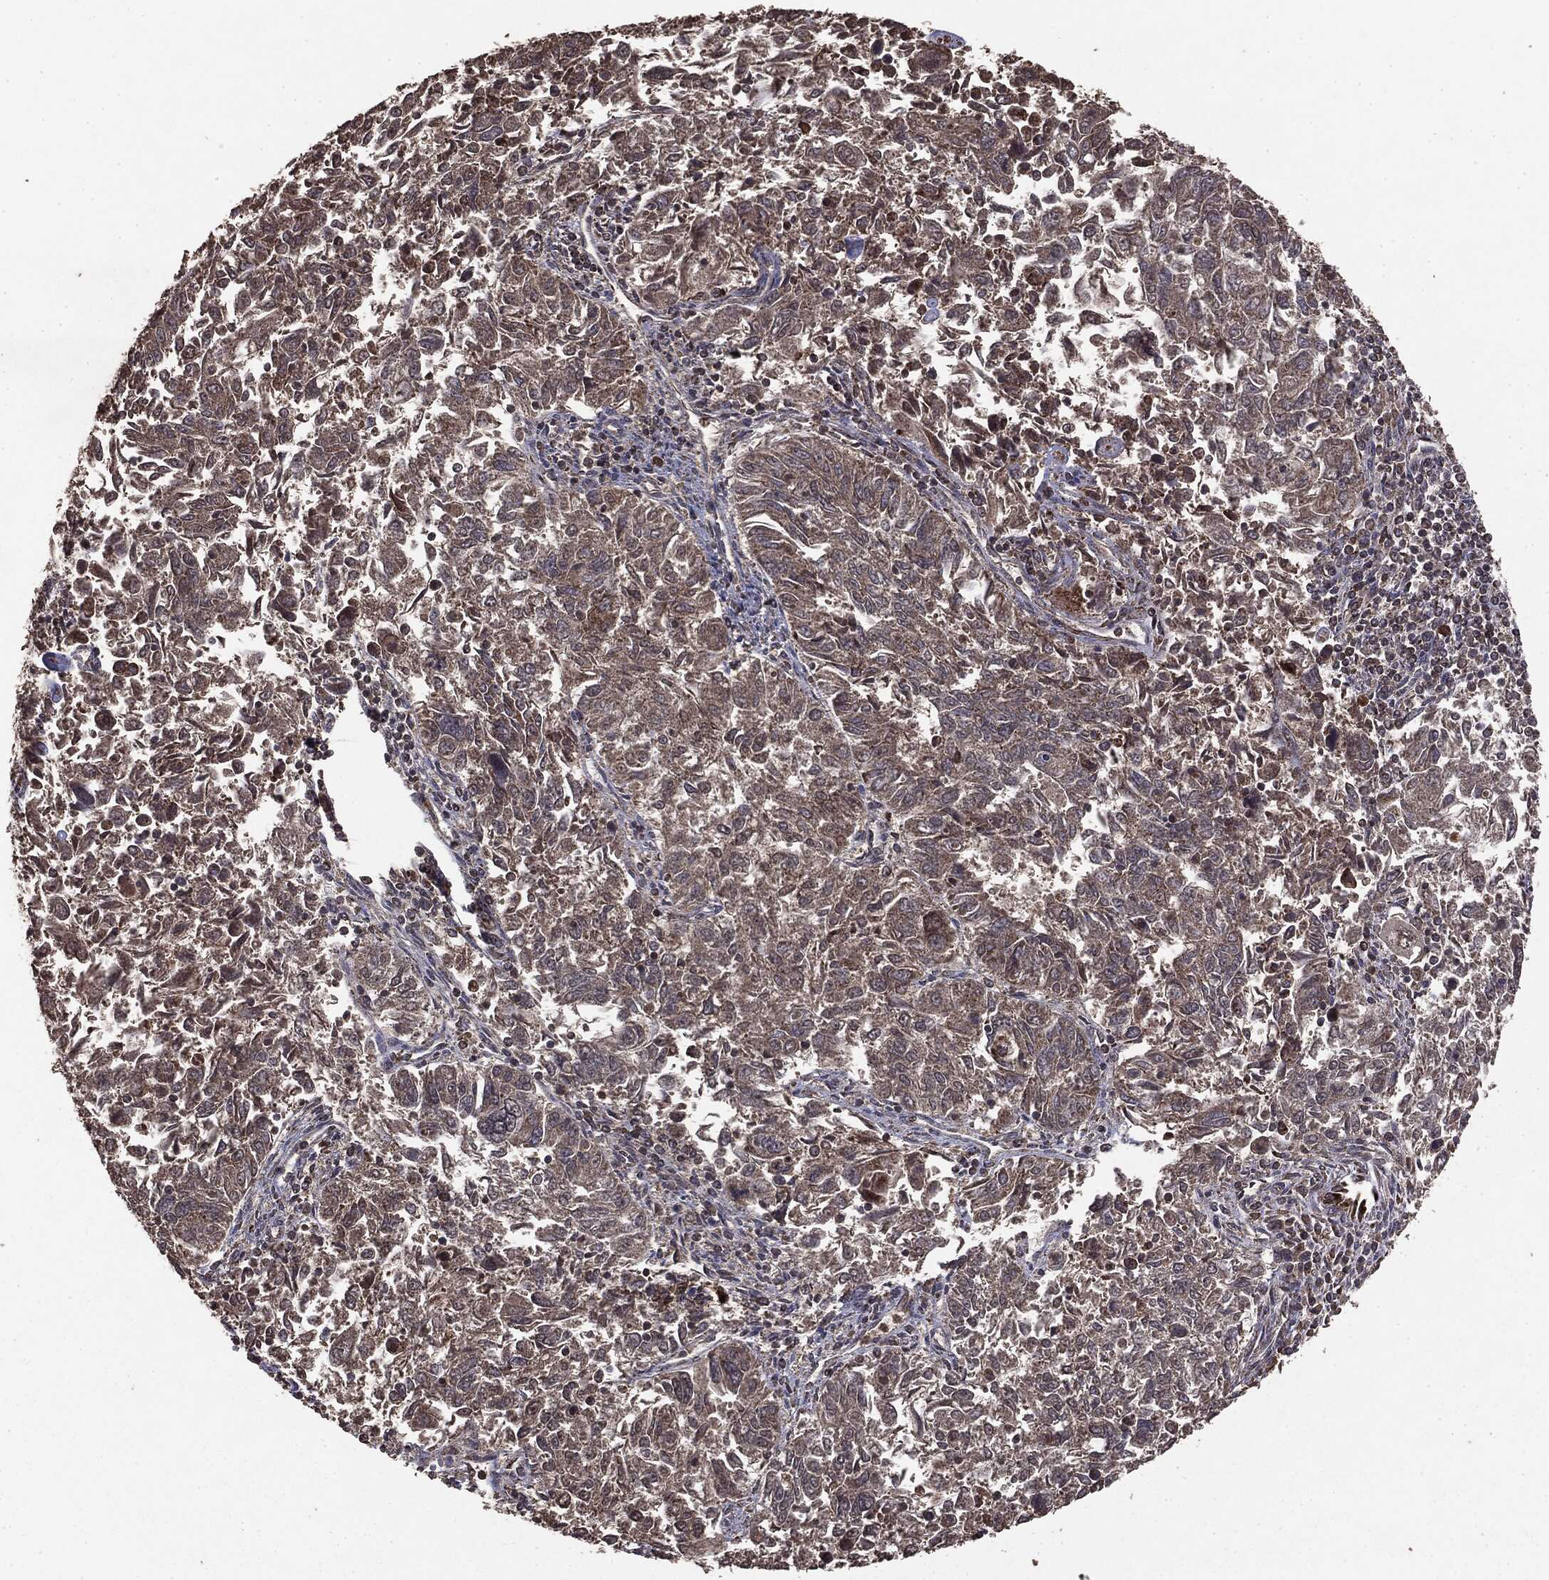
{"staining": {"intensity": "weak", "quantity": ">75%", "location": "cytoplasmic/membranous"}, "tissue": "endometrial cancer", "cell_type": "Tumor cells", "image_type": "cancer", "snomed": [{"axis": "morphology", "description": "Adenocarcinoma, NOS"}, {"axis": "topography", "description": "Endometrium"}], "caption": "DAB (3,3'-diaminobenzidine) immunohistochemical staining of endometrial adenocarcinoma demonstrates weak cytoplasmic/membranous protein staining in about >75% of tumor cells.", "gene": "MTOR", "patient": {"sex": "female", "age": 42}}